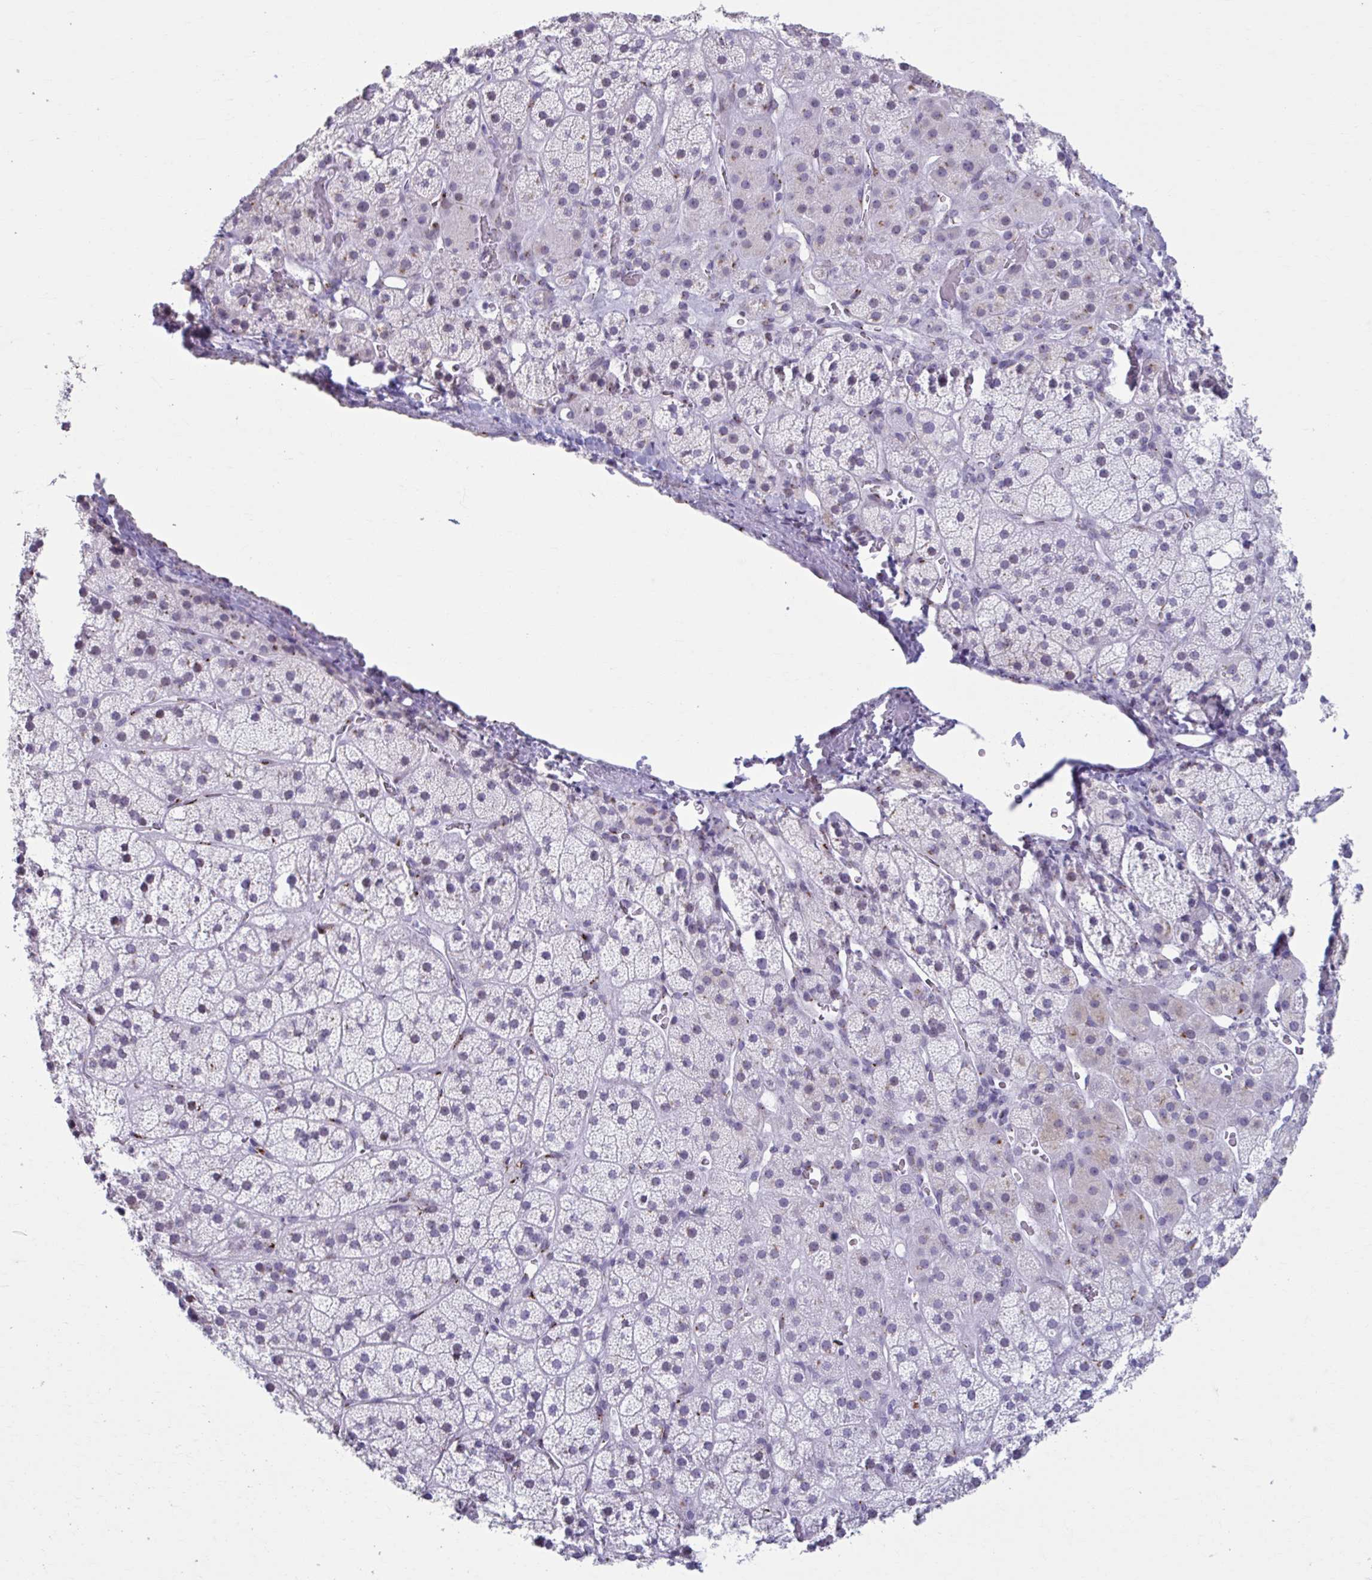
{"staining": {"intensity": "weak", "quantity": "<25%", "location": "cytoplasmic/membranous"}, "tissue": "adrenal gland", "cell_type": "Glandular cells", "image_type": "normal", "snomed": [{"axis": "morphology", "description": "Normal tissue, NOS"}, {"axis": "topography", "description": "Adrenal gland"}], "caption": "High power microscopy image of an immunohistochemistry (IHC) image of normal adrenal gland, revealing no significant positivity in glandular cells. (DAB IHC, high magnification).", "gene": "ZNF682", "patient": {"sex": "male", "age": 57}}